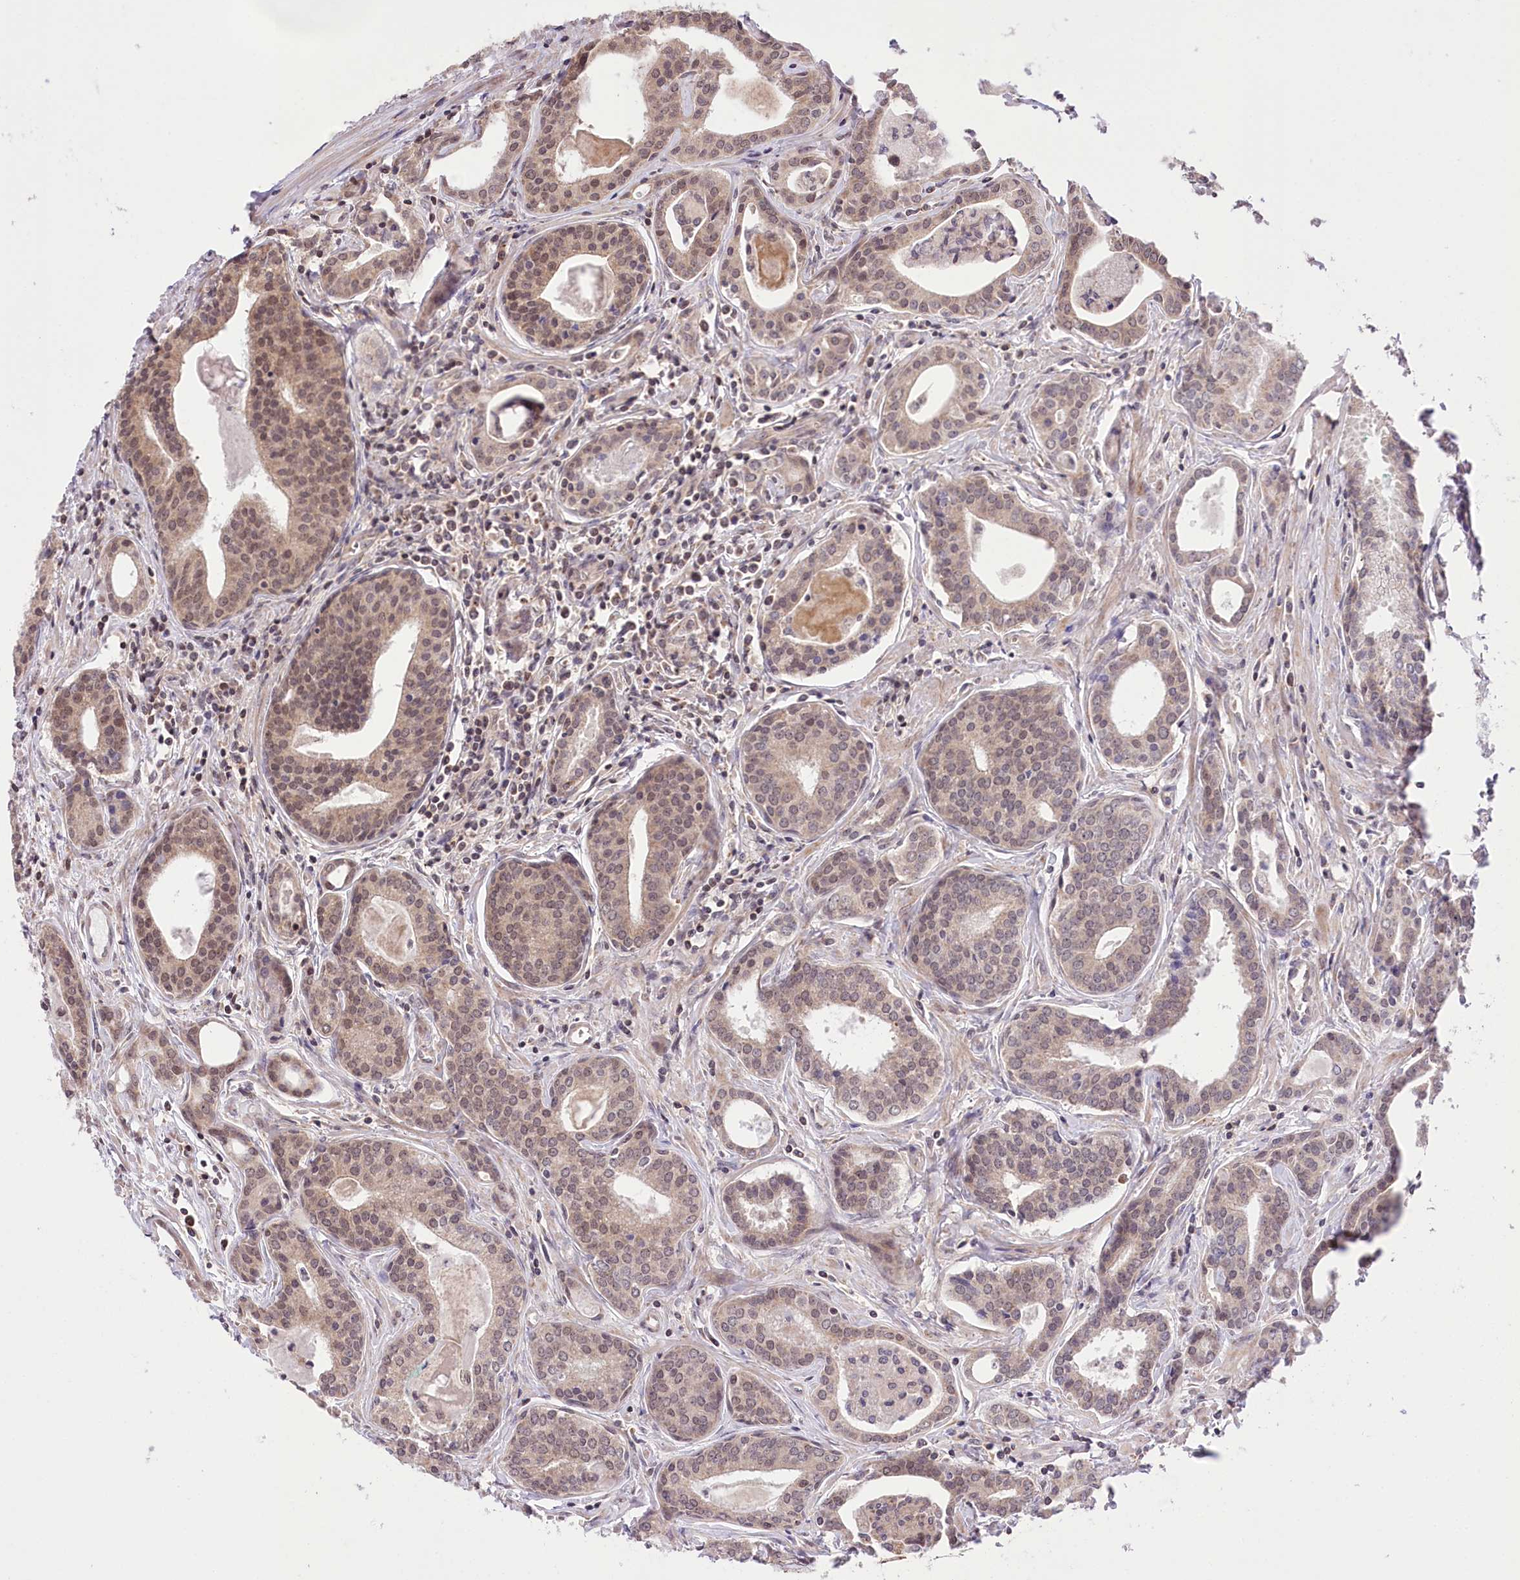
{"staining": {"intensity": "weak", "quantity": "25%-75%", "location": "cytoplasmic/membranous,nuclear"}, "tissue": "prostate cancer", "cell_type": "Tumor cells", "image_type": "cancer", "snomed": [{"axis": "morphology", "description": "Adenocarcinoma, High grade"}, {"axis": "topography", "description": "Prostate"}], "caption": "Prostate high-grade adenocarcinoma stained with a protein marker shows weak staining in tumor cells.", "gene": "ZMAT2", "patient": {"sex": "male", "age": 68}}